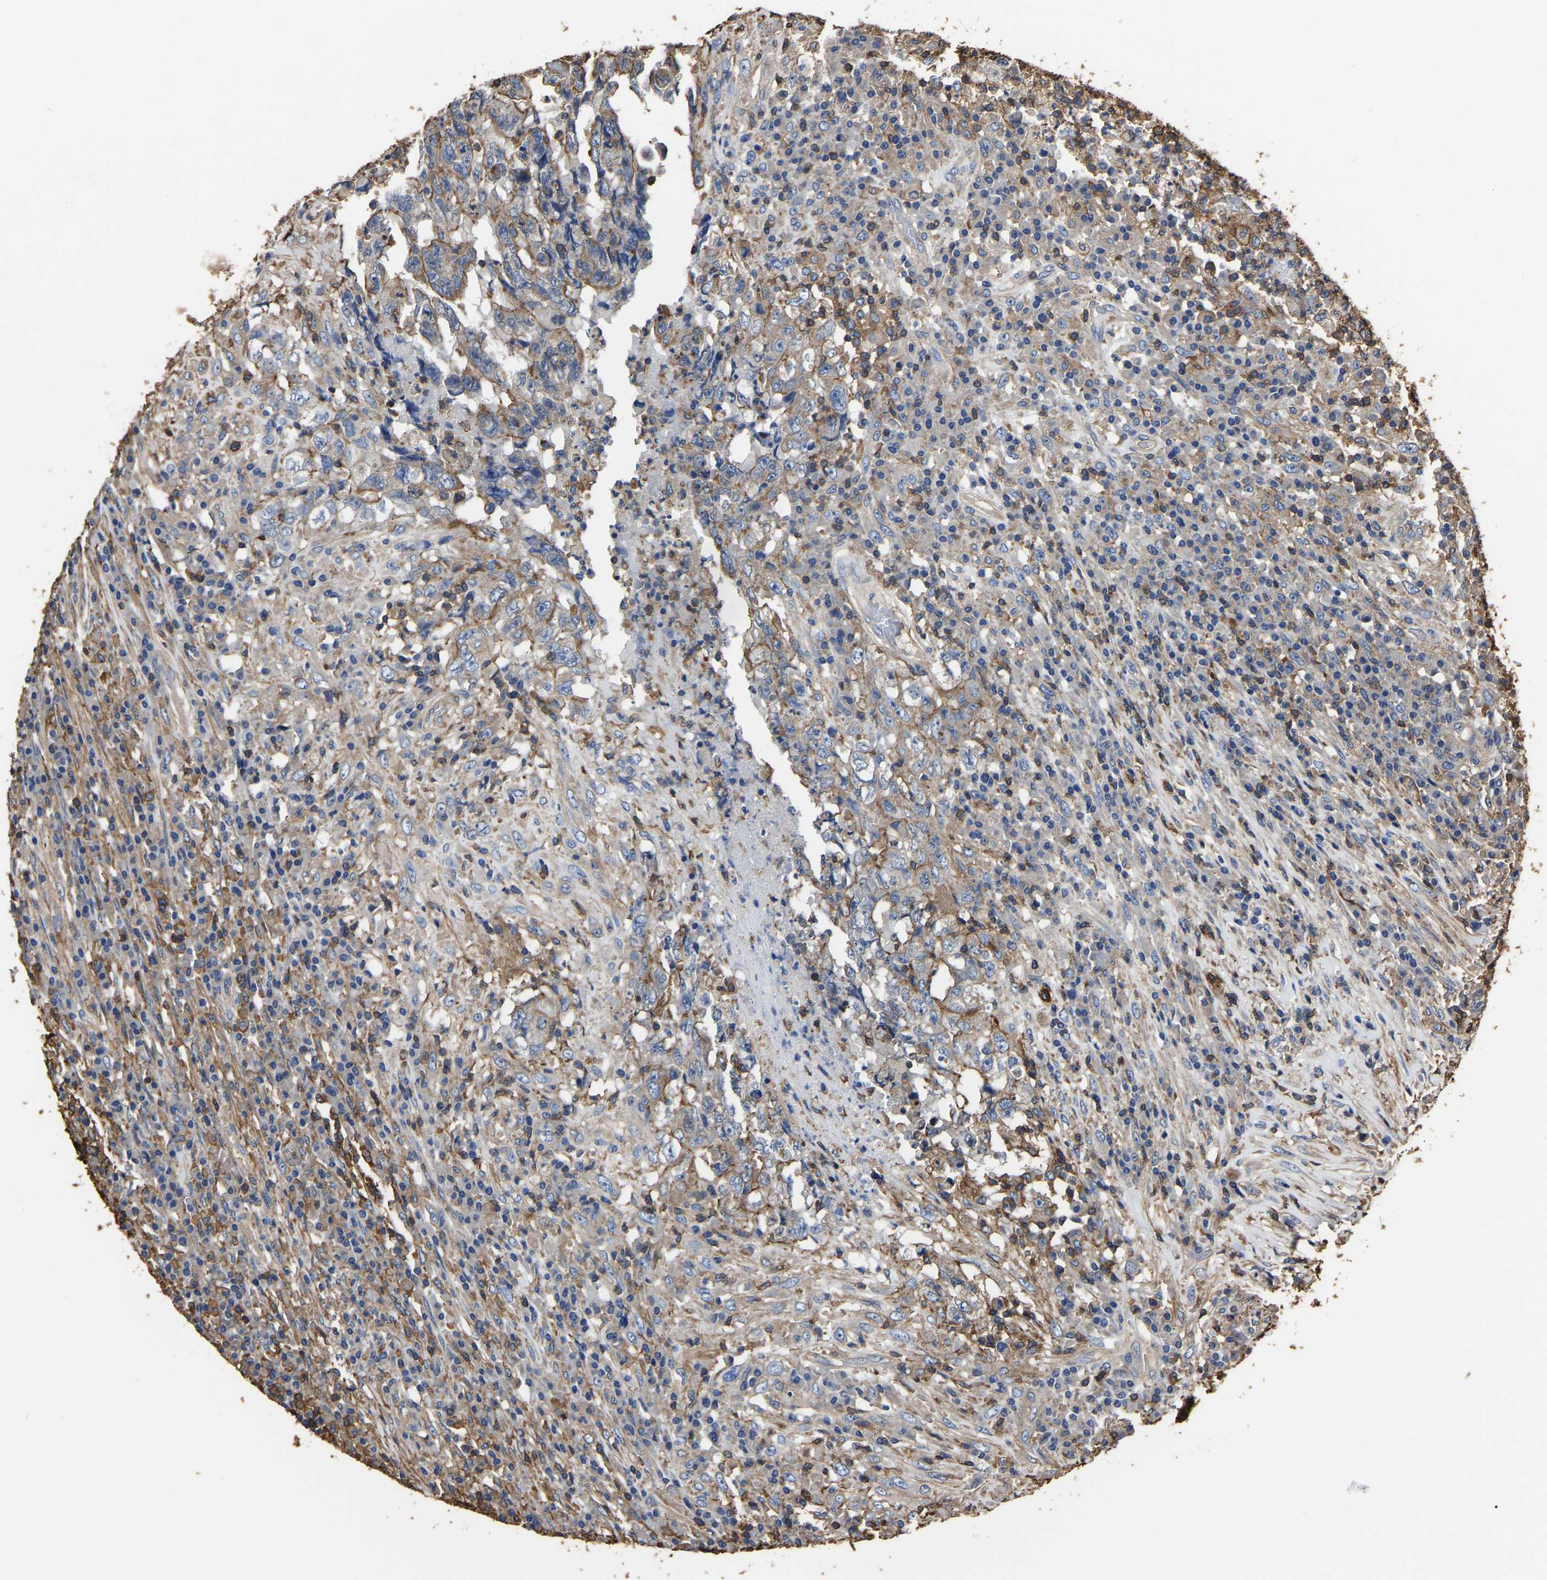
{"staining": {"intensity": "moderate", "quantity": "25%-75%", "location": "cytoplasmic/membranous"}, "tissue": "testis cancer", "cell_type": "Tumor cells", "image_type": "cancer", "snomed": [{"axis": "morphology", "description": "Necrosis, NOS"}, {"axis": "morphology", "description": "Carcinoma, Embryonal, NOS"}, {"axis": "topography", "description": "Testis"}], "caption": "Brown immunohistochemical staining in human embryonal carcinoma (testis) displays moderate cytoplasmic/membranous positivity in approximately 25%-75% of tumor cells. The staining is performed using DAB (3,3'-diaminobenzidine) brown chromogen to label protein expression. The nuclei are counter-stained blue using hematoxylin.", "gene": "ARMT1", "patient": {"sex": "male", "age": 19}}